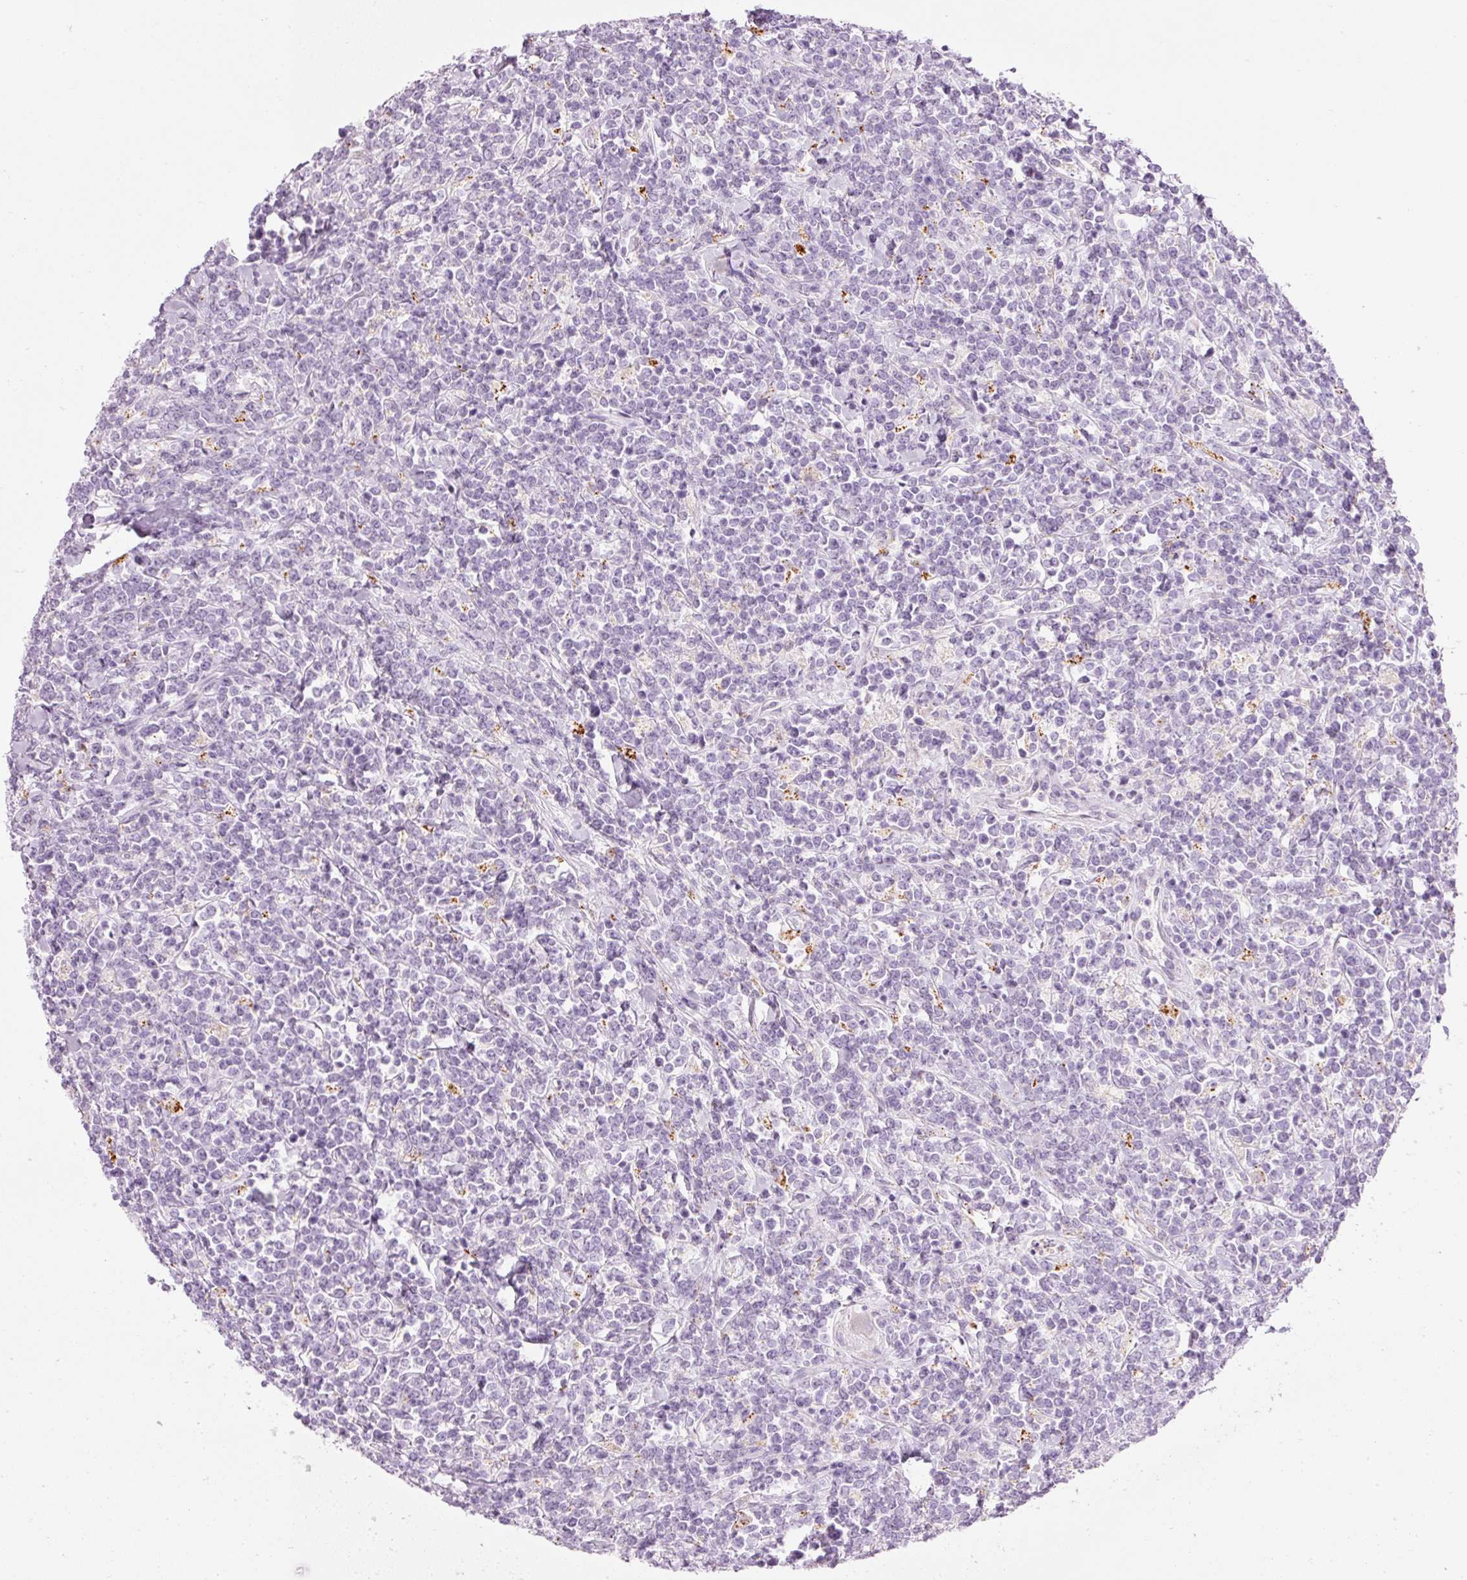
{"staining": {"intensity": "negative", "quantity": "none", "location": "none"}, "tissue": "lymphoma", "cell_type": "Tumor cells", "image_type": "cancer", "snomed": [{"axis": "morphology", "description": "Malignant lymphoma, non-Hodgkin's type, High grade"}, {"axis": "topography", "description": "Small intestine"}, {"axis": "topography", "description": "Colon"}], "caption": "Protein analysis of lymphoma exhibits no significant positivity in tumor cells.", "gene": "CARD16", "patient": {"sex": "male", "age": 8}}